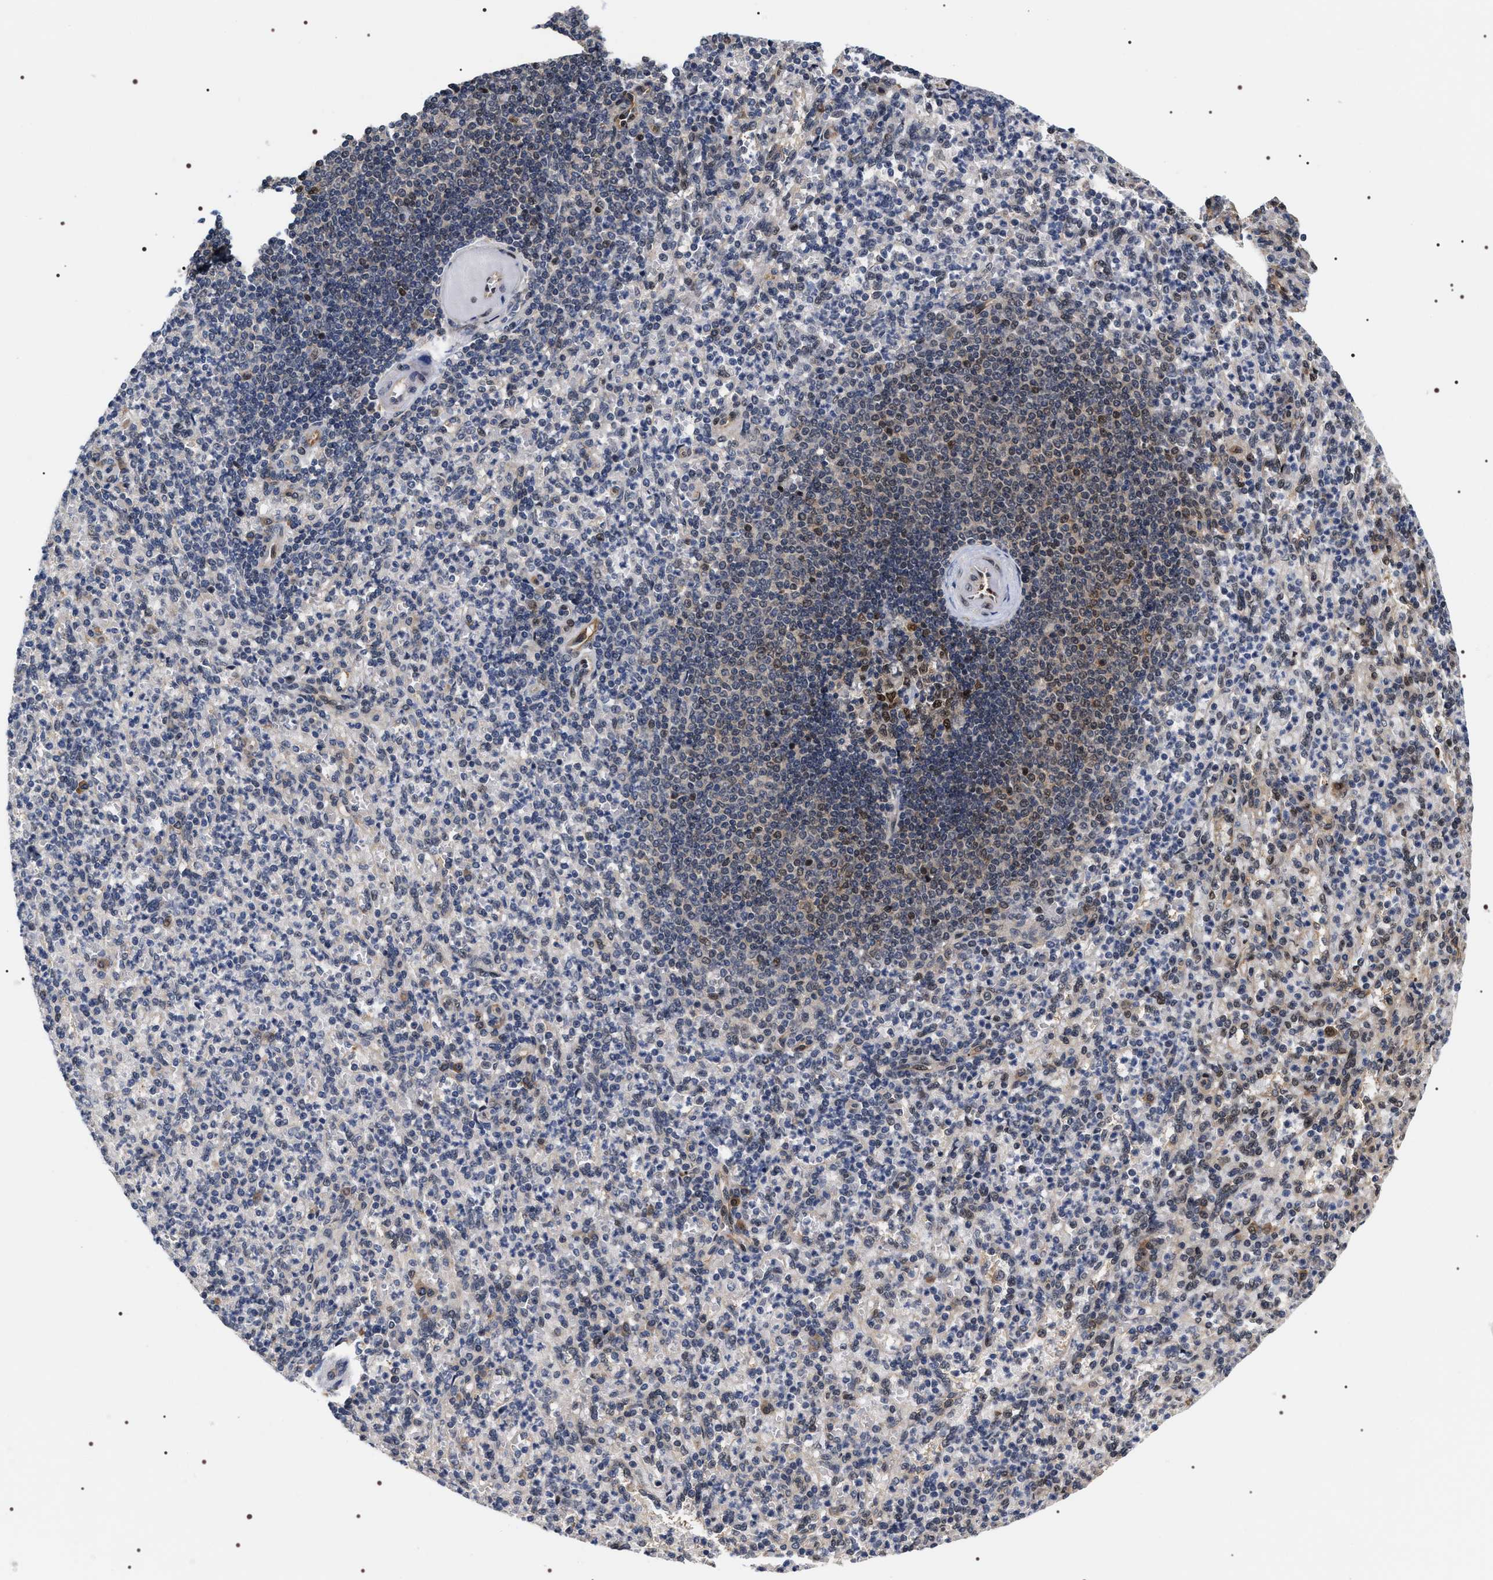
{"staining": {"intensity": "weak", "quantity": "<25%", "location": "nuclear"}, "tissue": "spleen", "cell_type": "Cells in red pulp", "image_type": "normal", "snomed": [{"axis": "morphology", "description": "Normal tissue, NOS"}, {"axis": "topography", "description": "Spleen"}], "caption": "Immunohistochemistry micrograph of benign spleen stained for a protein (brown), which exhibits no expression in cells in red pulp.", "gene": "BAG6", "patient": {"sex": "female", "age": 74}}